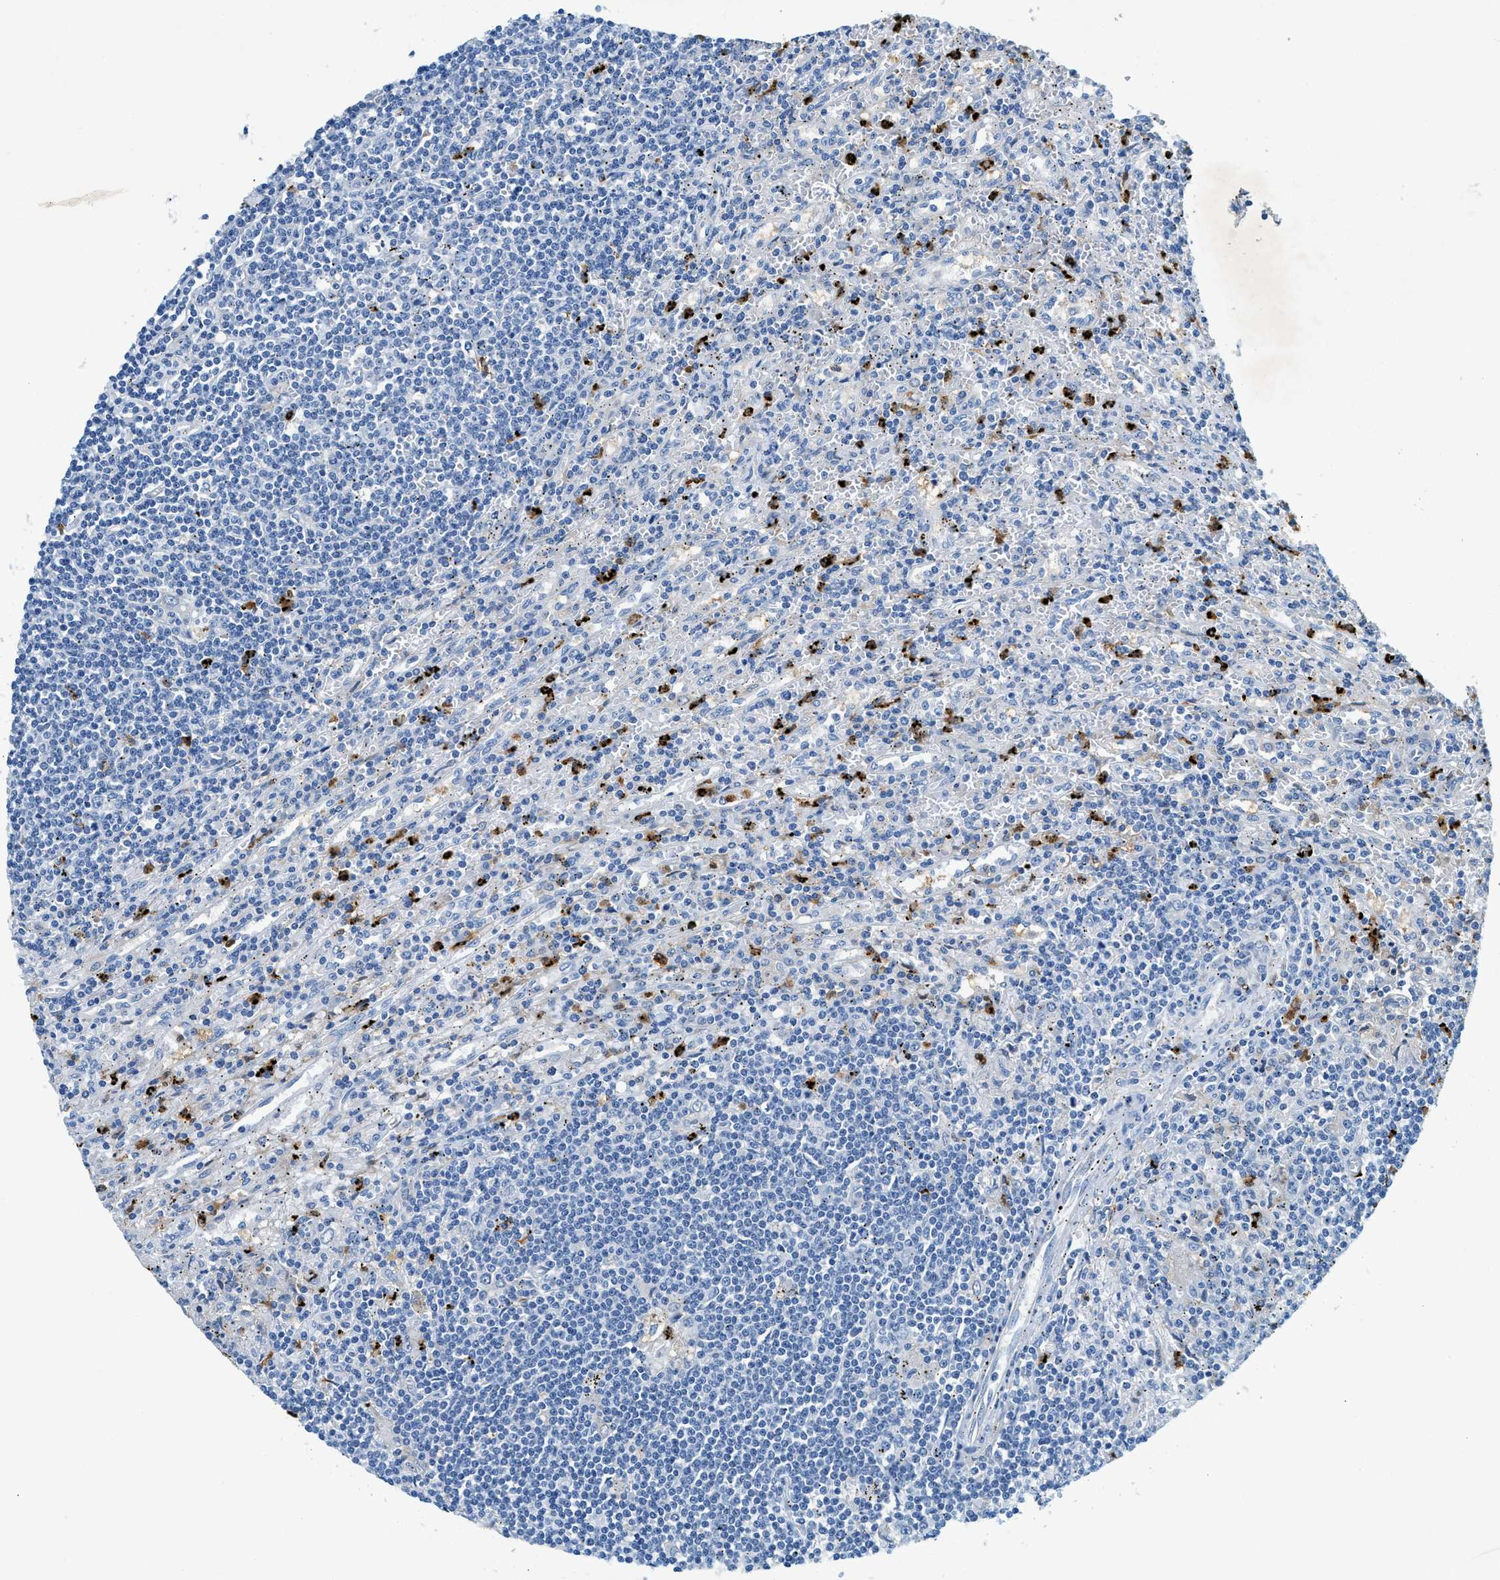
{"staining": {"intensity": "negative", "quantity": "none", "location": "none"}, "tissue": "lymphoma", "cell_type": "Tumor cells", "image_type": "cancer", "snomed": [{"axis": "morphology", "description": "Malignant lymphoma, non-Hodgkin's type, Low grade"}, {"axis": "topography", "description": "Spleen"}], "caption": "Tumor cells show no significant positivity in lymphoma.", "gene": "ZDHHC13", "patient": {"sex": "male", "age": 76}}